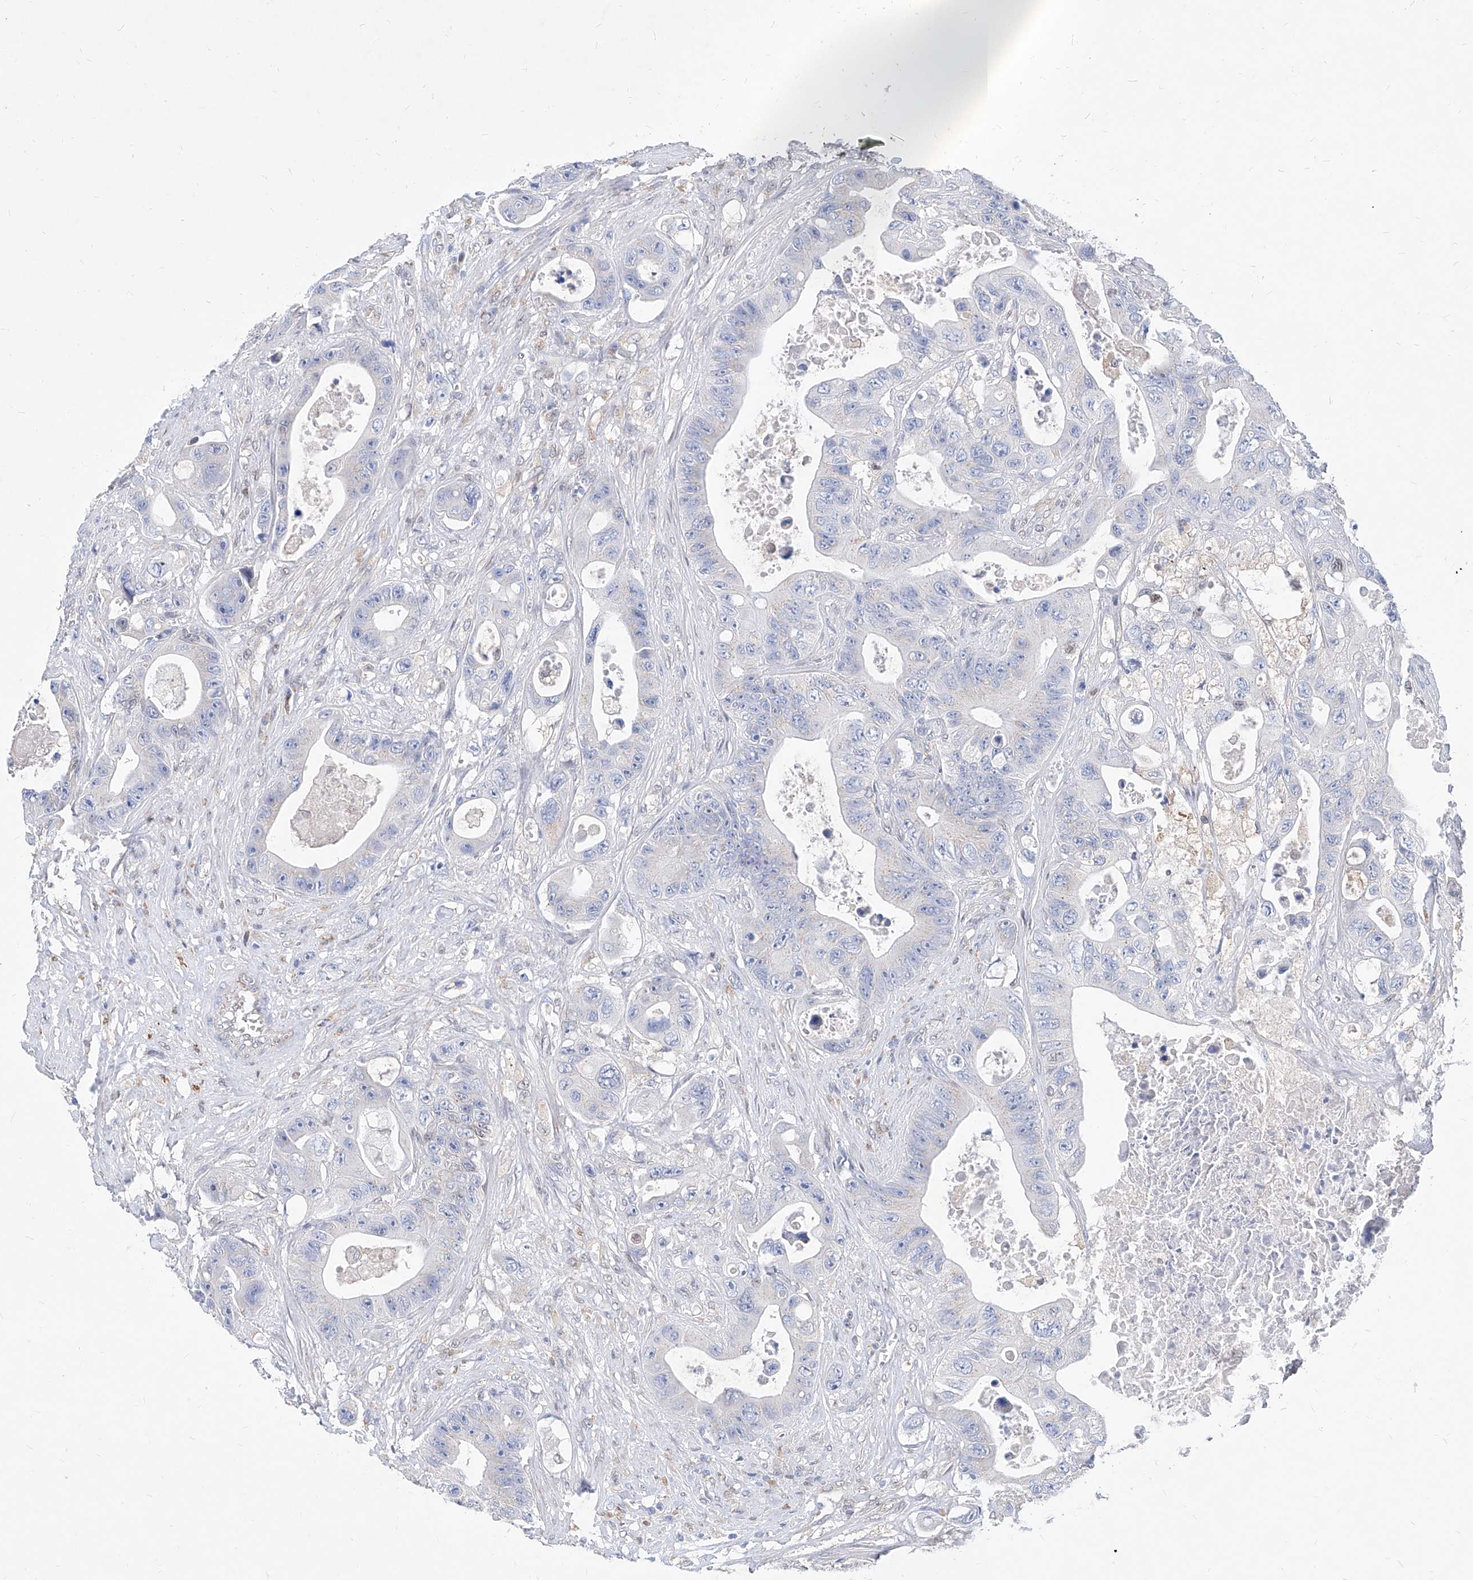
{"staining": {"intensity": "negative", "quantity": "none", "location": "none"}, "tissue": "colorectal cancer", "cell_type": "Tumor cells", "image_type": "cancer", "snomed": [{"axis": "morphology", "description": "Adenocarcinoma, NOS"}, {"axis": "topography", "description": "Colon"}], "caption": "Colorectal cancer stained for a protein using IHC demonstrates no positivity tumor cells.", "gene": "MX2", "patient": {"sex": "female", "age": 46}}